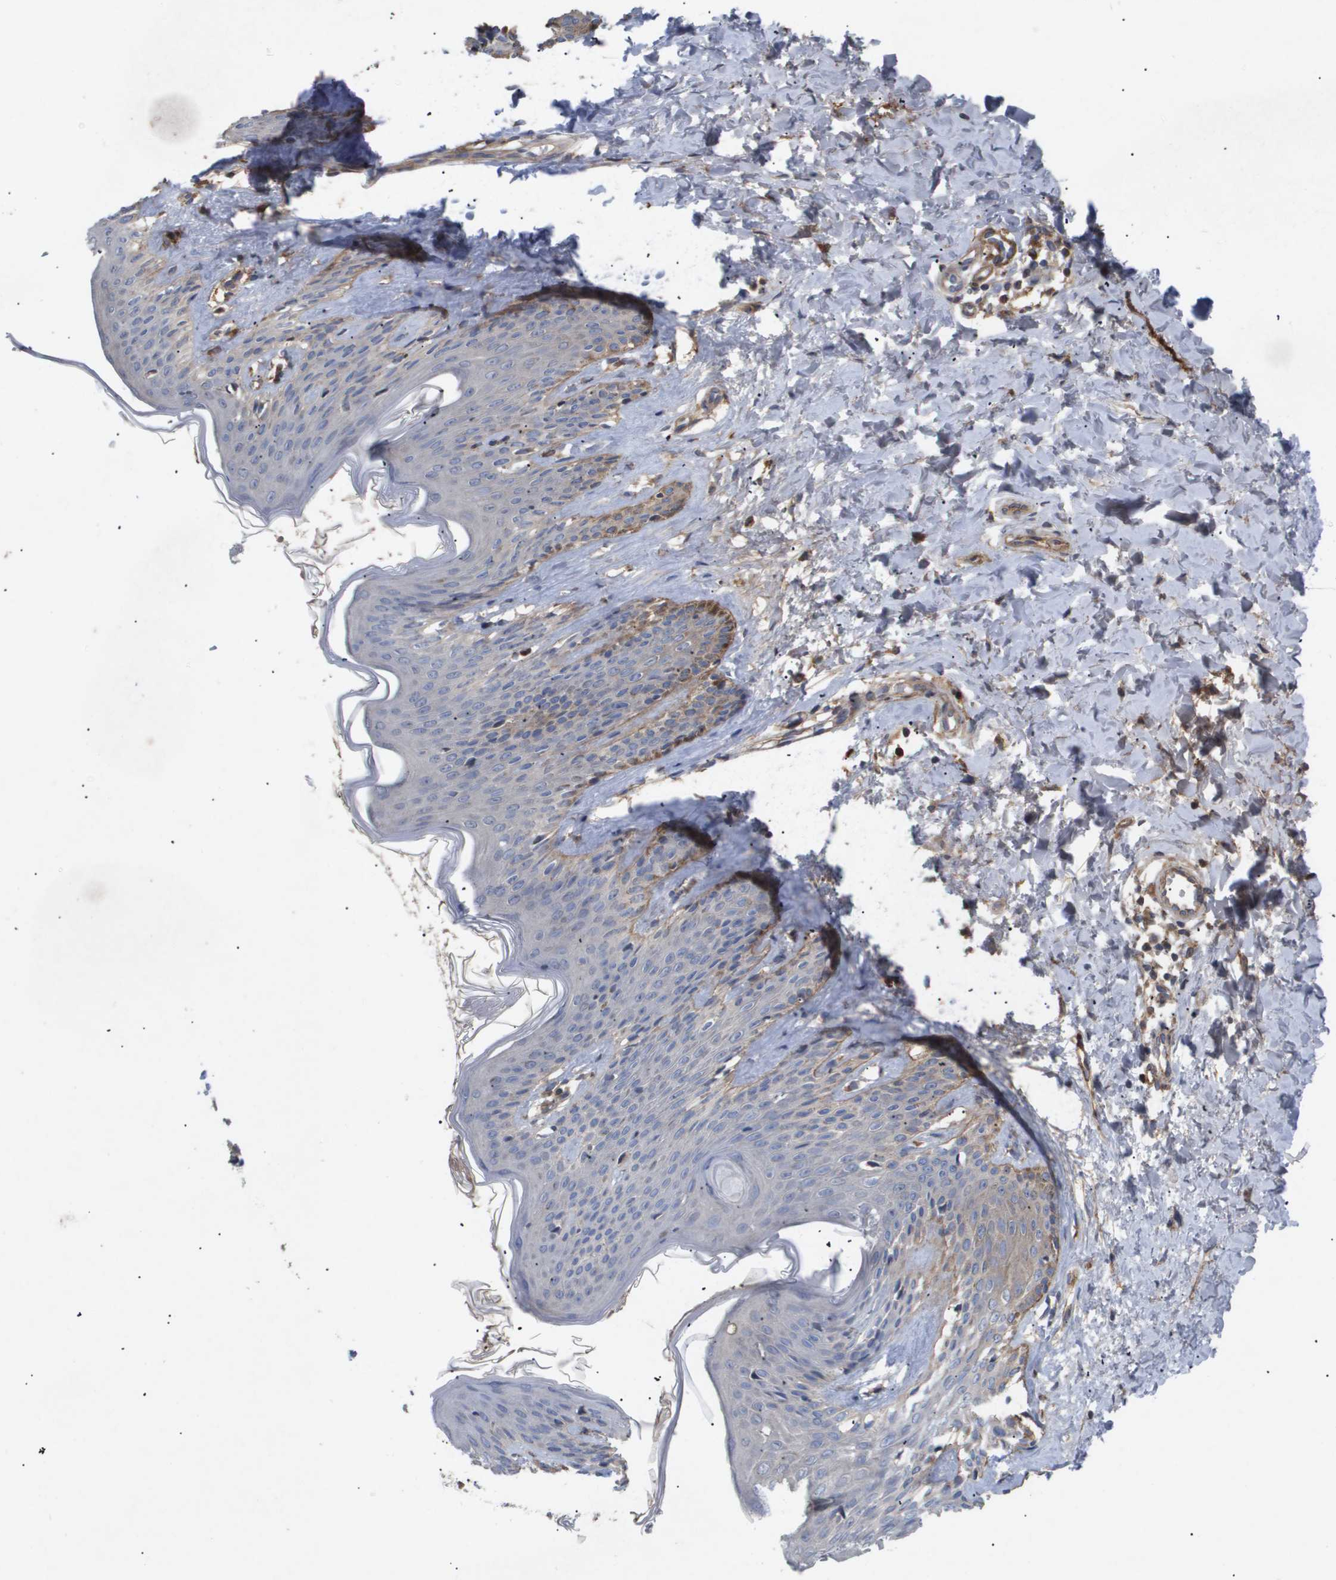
{"staining": {"intensity": "moderate", "quantity": "<25%", "location": "cytoplasmic/membranous"}, "tissue": "skin cancer", "cell_type": "Tumor cells", "image_type": "cancer", "snomed": [{"axis": "morphology", "description": "Basal cell carcinoma"}, {"axis": "topography", "description": "Skin"}], "caption": "Immunohistochemical staining of basal cell carcinoma (skin) exhibits low levels of moderate cytoplasmic/membranous expression in approximately <25% of tumor cells.", "gene": "TNS1", "patient": {"sex": "male", "age": 60}}